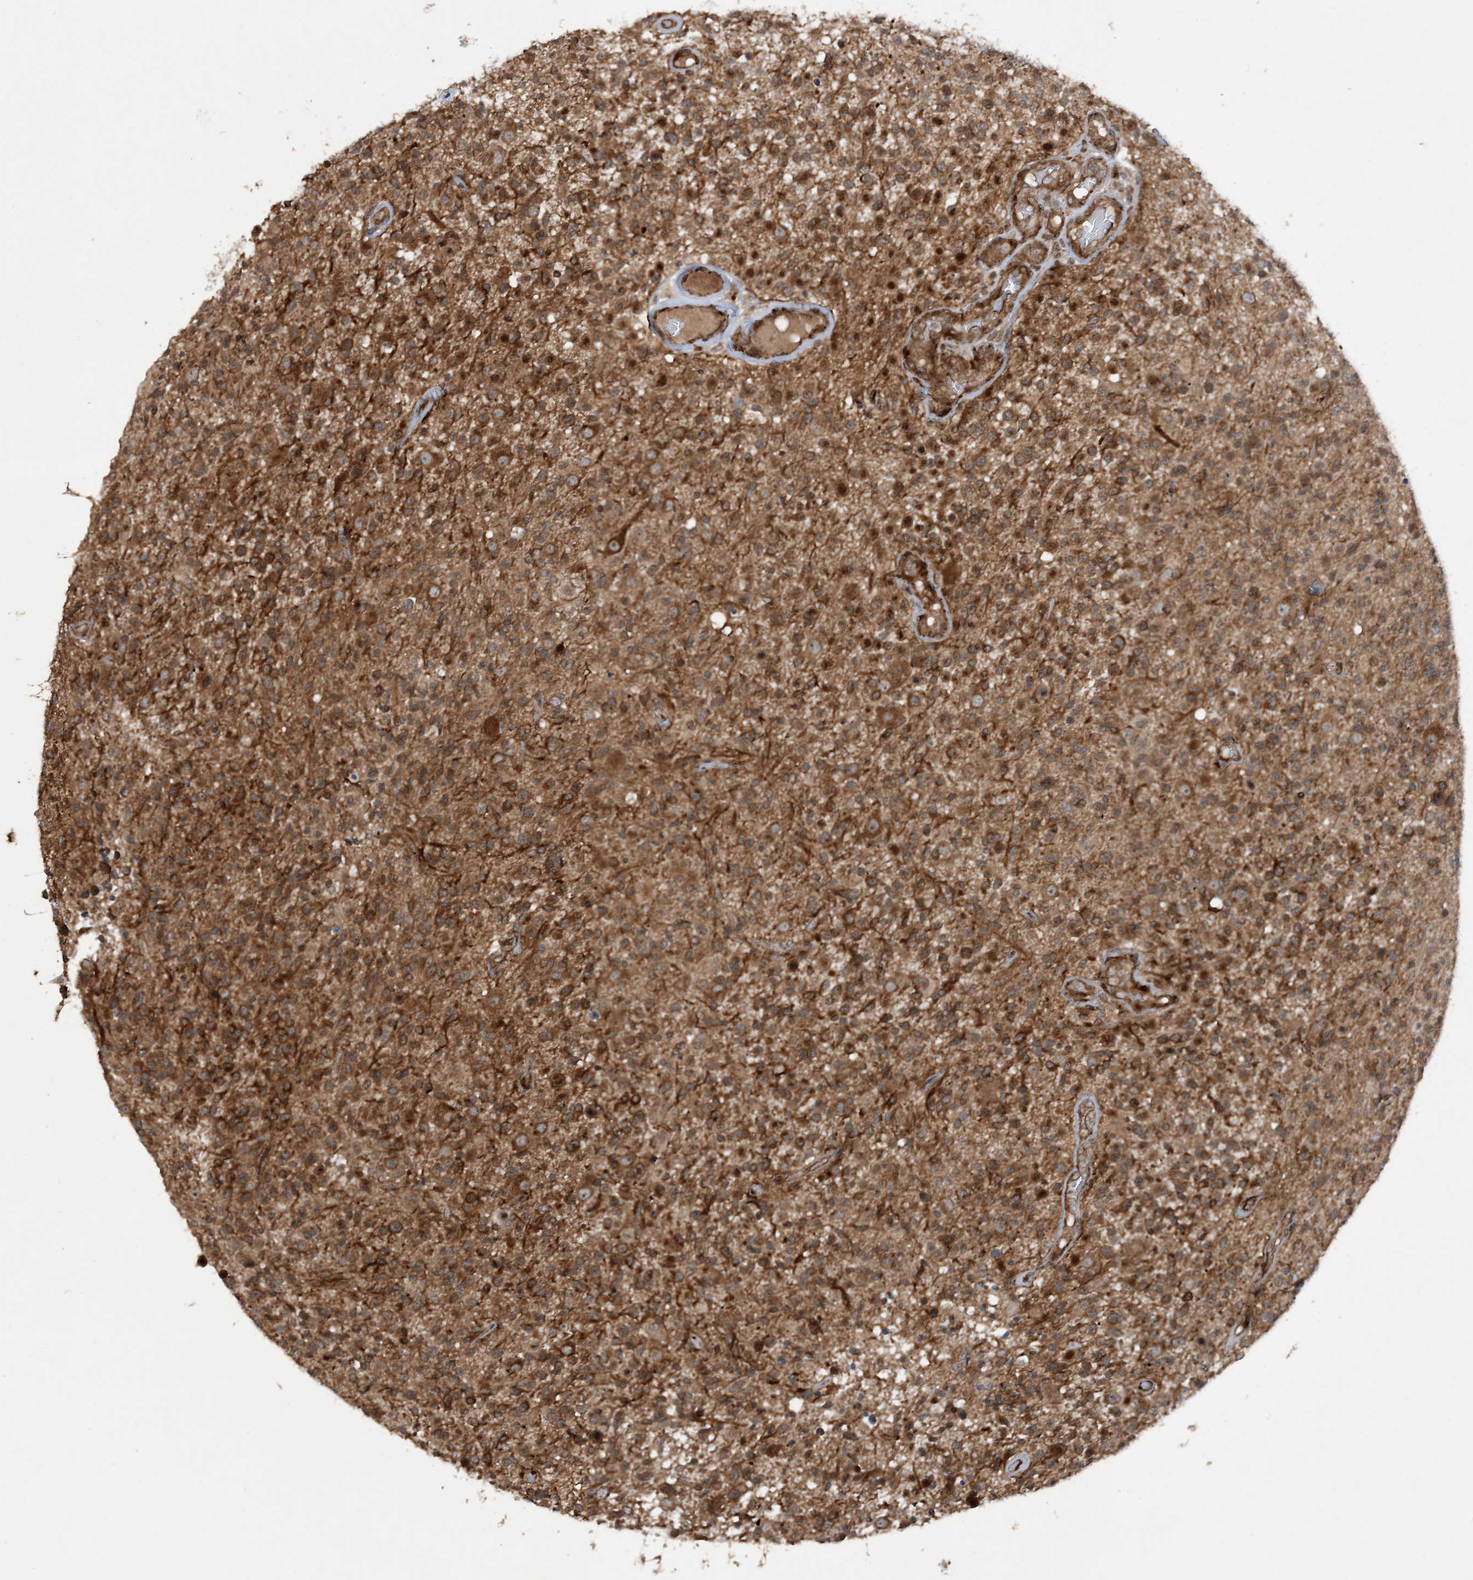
{"staining": {"intensity": "moderate", "quantity": ">75%", "location": "cytoplasmic/membranous"}, "tissue": "glioma", "cell_type": "Tumor cells", "image_type": "cancer", "snomed": [{"axis": "morphology", "description": "Glioma, malignant, High grade"}, {"axis": "morphology", "description": "Glioblastoma, NOS"}, {"axis": "topography", "description": "Brain"}], "caption": "A brown stain labels moderate cytoplasmic/membranous positivity of a protein in glioblastoma tumor cells. The staining was performed using DAB (3,3'-diaminobenzidine), with brown indicating positive protein expression. Nuclei are stained blue with hematoxylin.", "gene": "HEMK1", "patient": {"sex": "male", "age": 60}}